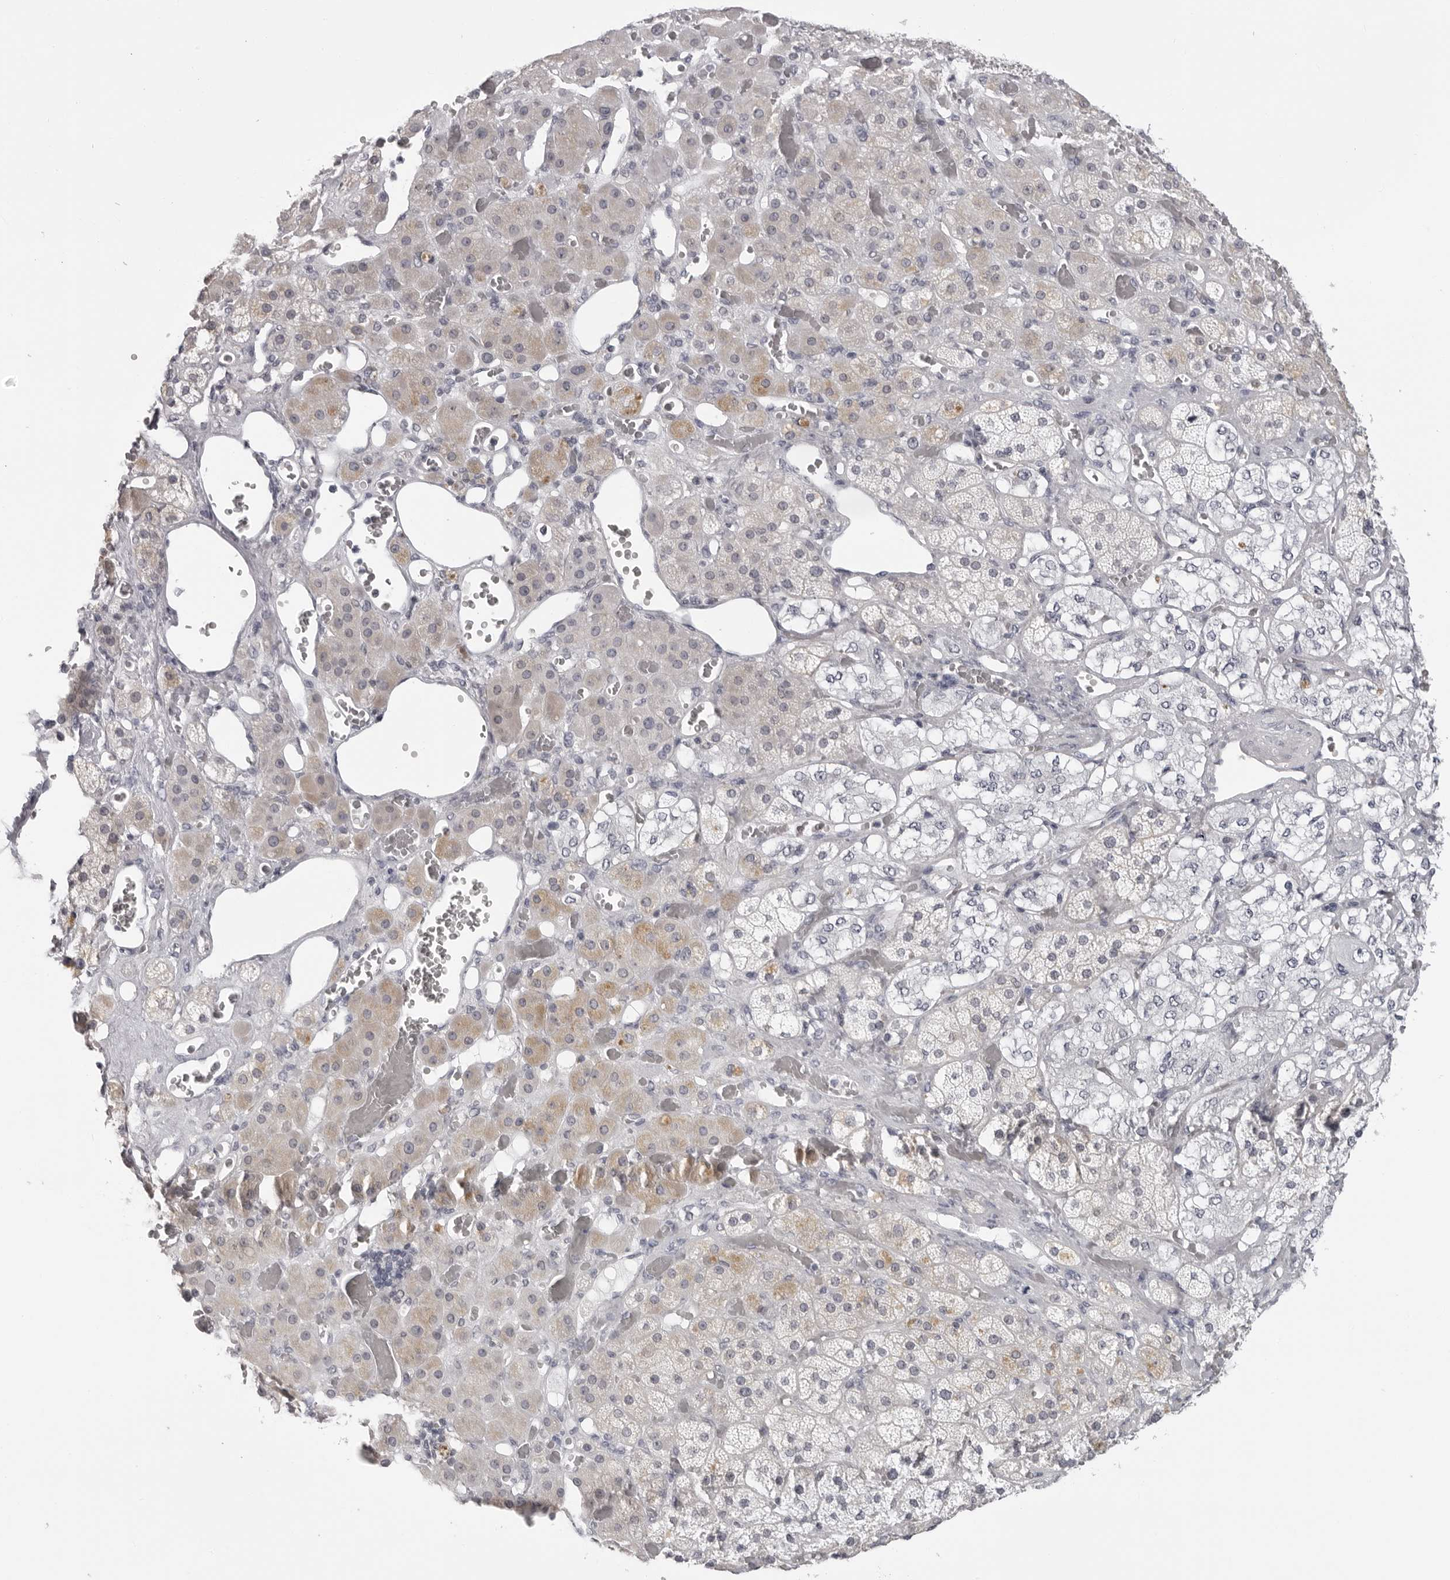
{"staining": {"intensity": "weak", "quantity": "<25%", "location": "cytoplasmic/membranous"}, "tissue": "adrenal gland", "cell_type": "Glandular cells", "image_type": "normal", "snomed": [{"axis": "morphology", "description": "Normal tissue, NOS"}, {"axis": "topography", "description": "Adrenal gland"}], "caption": "IHC micrograph of normal human adrenal gland stained for a protein (brown), which shows no expression in glandular cells.", "gene": "DNALI1", "patient": {"sex": "male", "age": 57}}